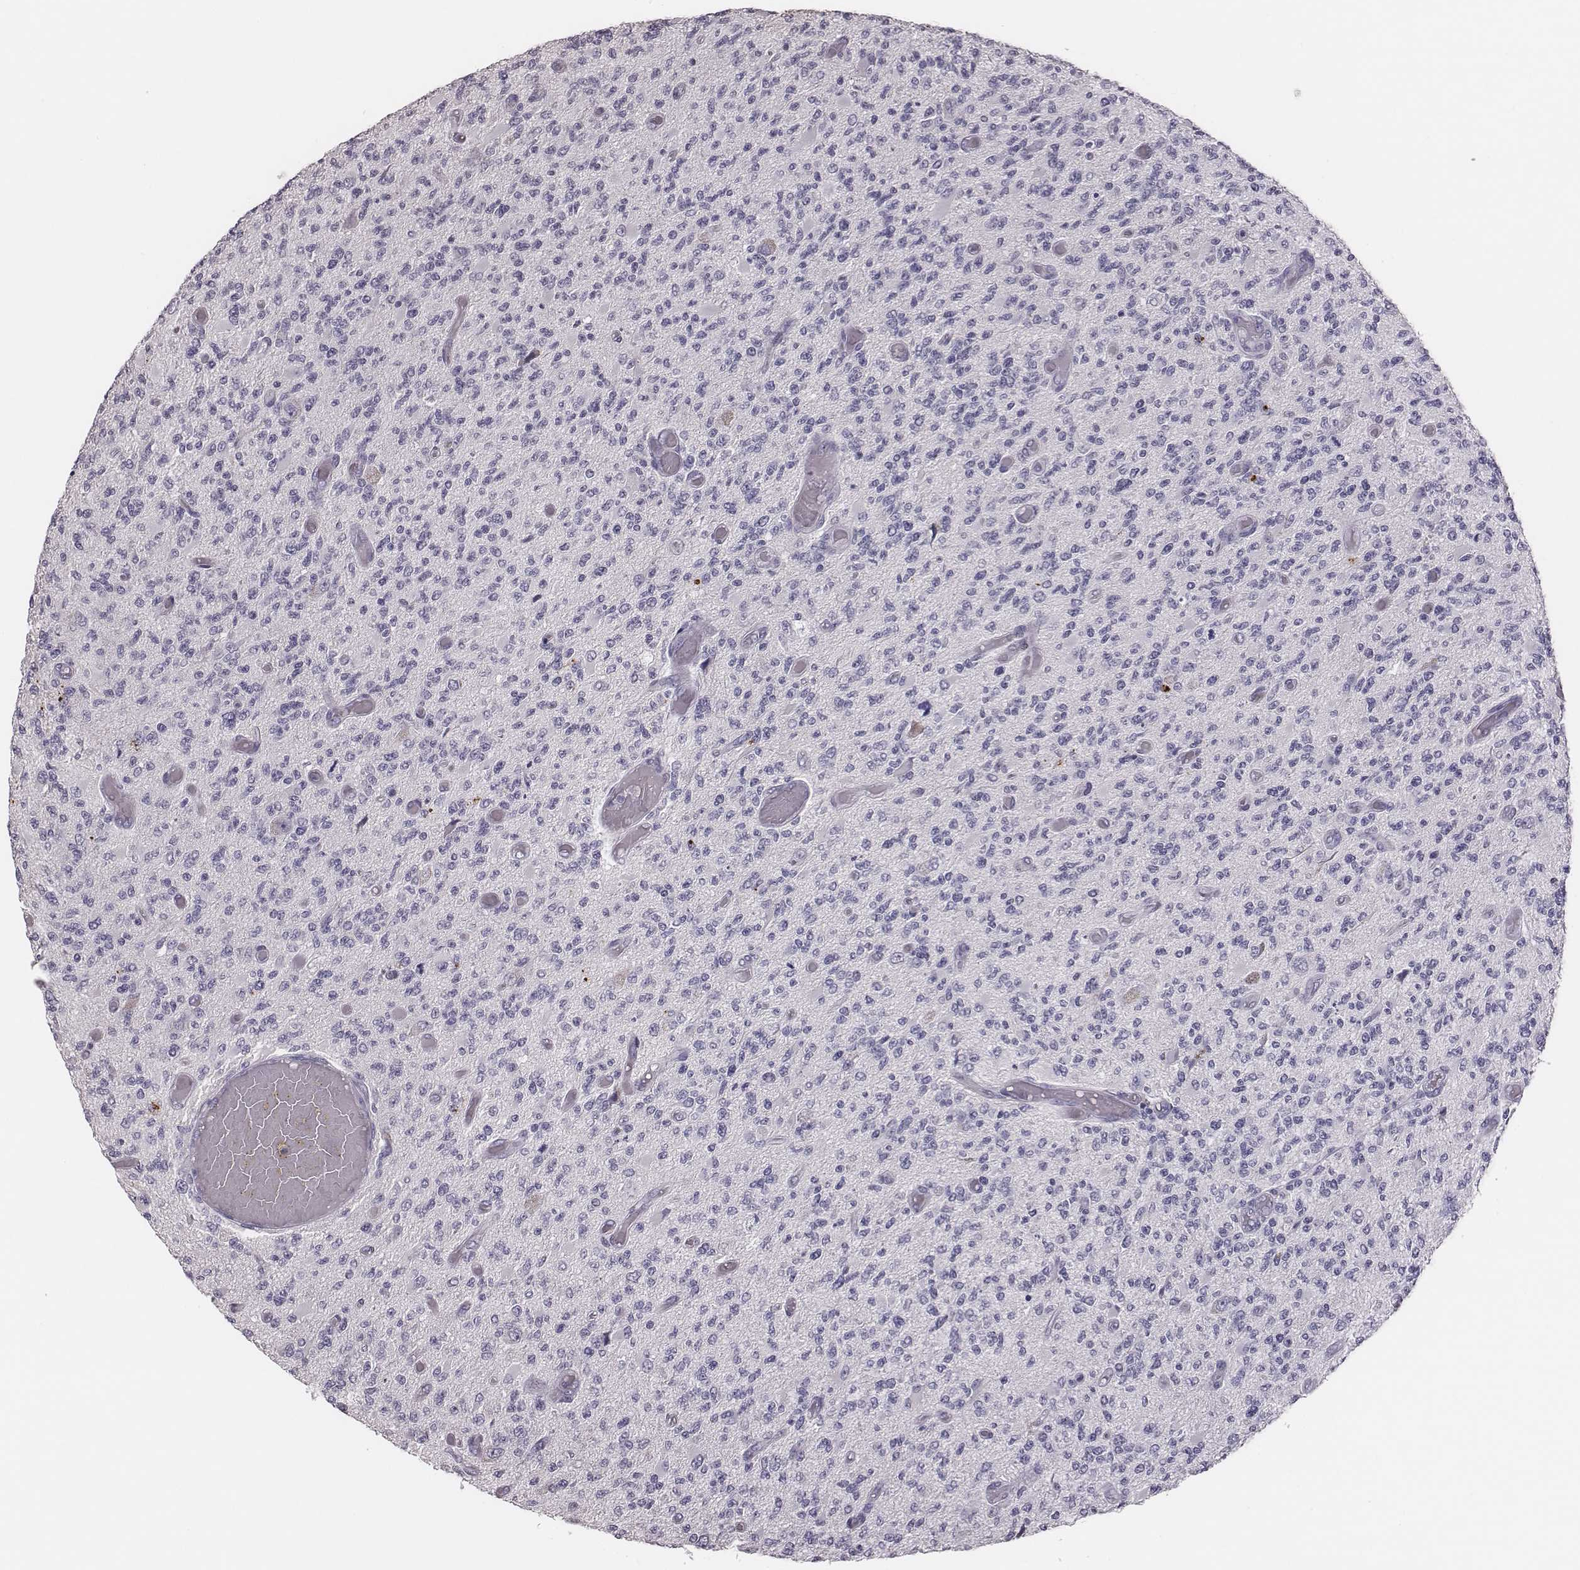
{"staining": {"intensity": "negative", "quantity": "none", "location": "none"}, "tissue": "glioma", "cell_type": "Tumor cells", "image_type": "cancer", "snomed": [{"axis": "morphology", "description": "Glioma, malignant, High grade"}, {"axis": "topography", "description": "Brain"}], "caption": "DAB (3,3'-diaminobenzidine) immunohistochemical staining of human high-grade glioma (malignant) exhibits no significant staining in tumor cells.", "gene": "ADGRF4", "patient": {"sex": "female", "age": 63}}